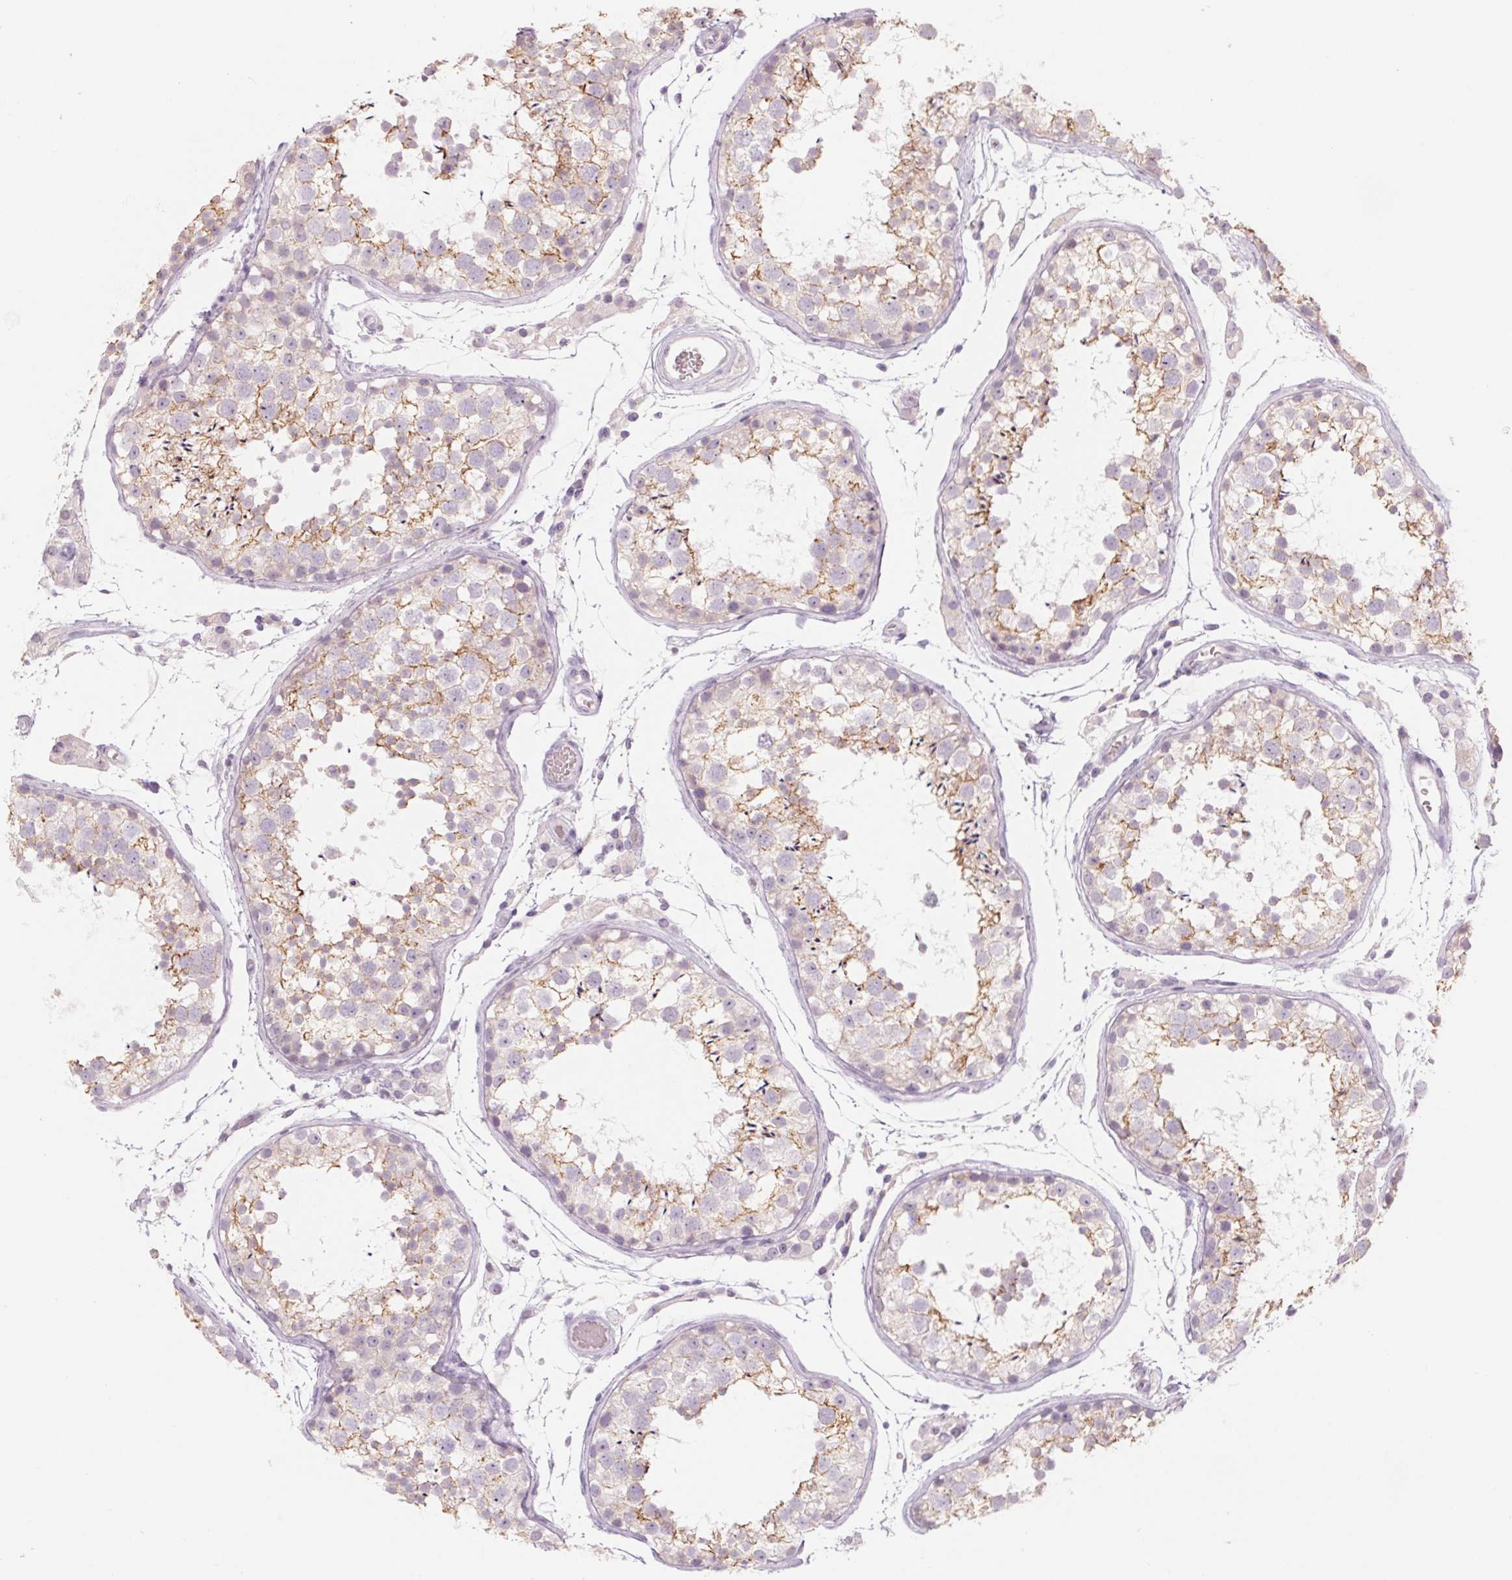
{"staining": {"intensity": "weak", "quantity": "25%-75%", "location": "cytoplasmic/membranous"}, "tissue": "testis", "cell_type": "Cells in seminiferous ducts", "image_type": "normal", "snomed": [{"axis": "morphology", "description": "Normal tissue, NOS"}, {"axis": "topography", "description": "Testis"}], "caption": "Immunohistochemistry (IHC) photomicrograph of normal human testis stained for a protein (brown), which shows low levels of weak cytoplasmic/membranous expression in about 25%-75% of cells in seminiferous ducts.", "gene": "POU1F1", "patient": {"sex": "male", "age": 29}}